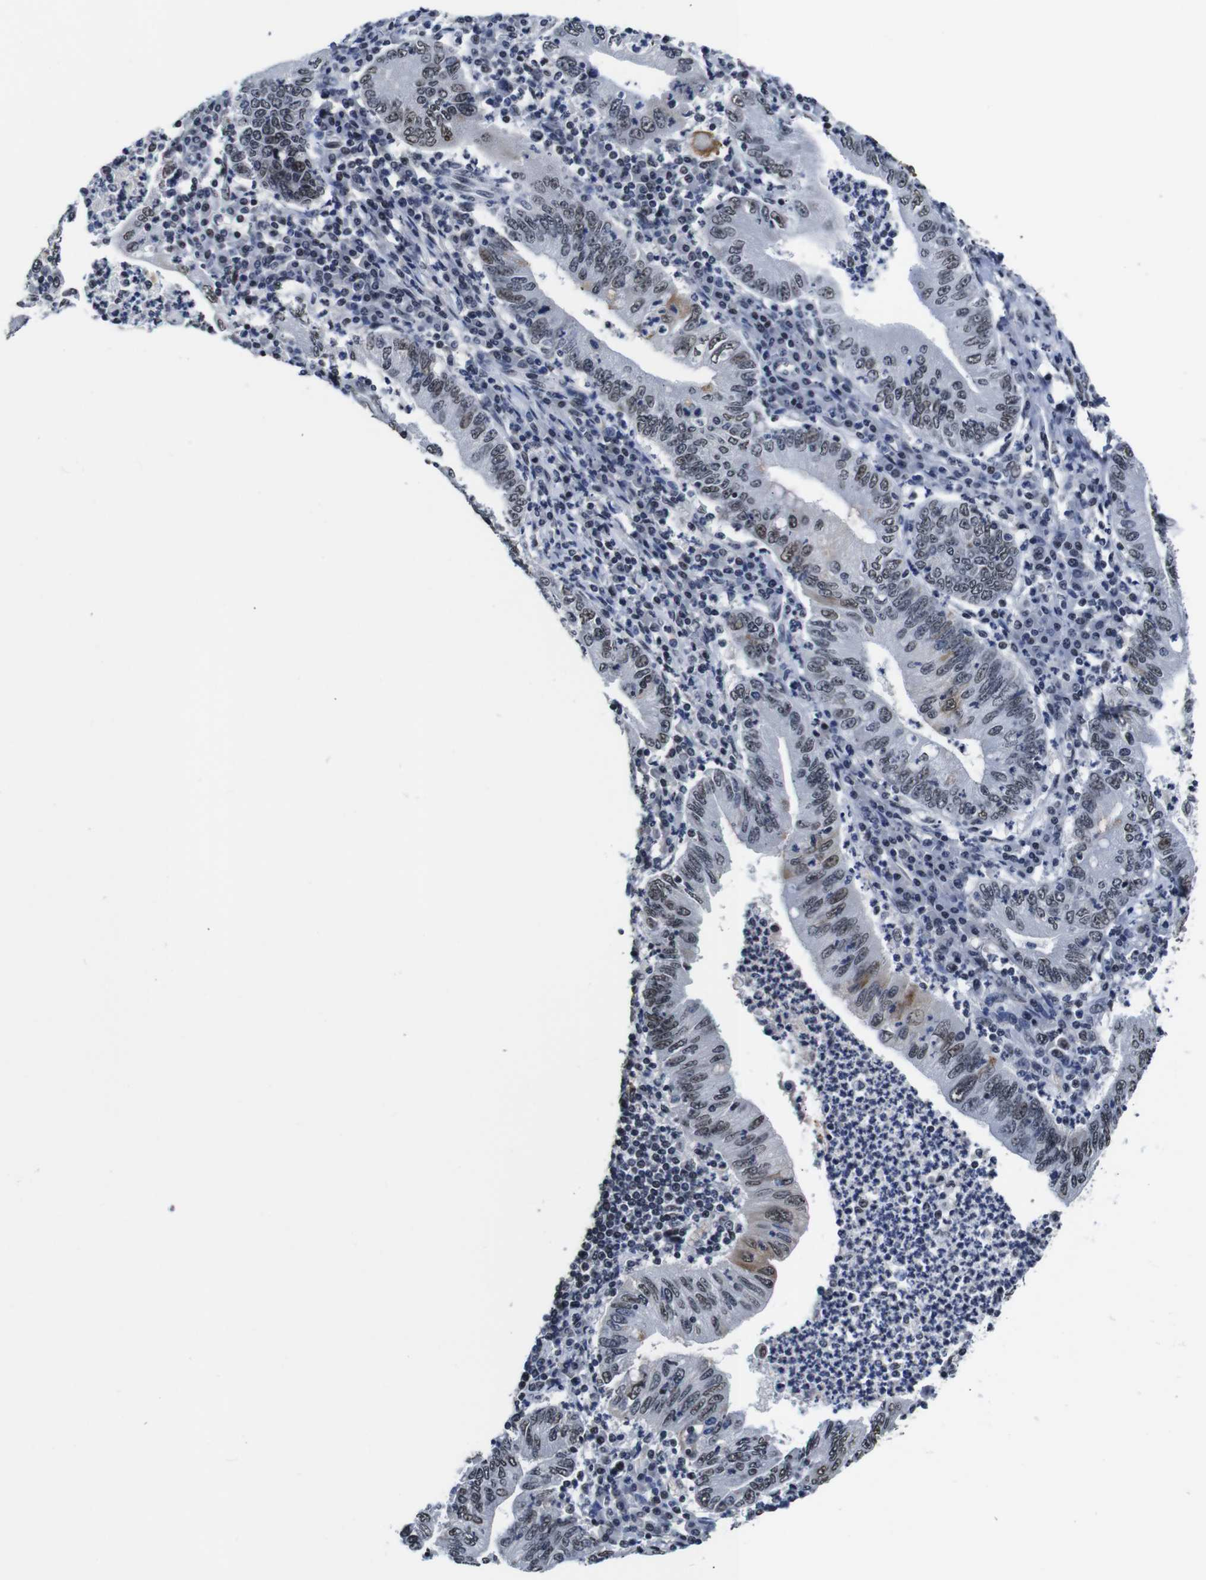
{"staining": {"intensity": "weak", "quantity": "25%-75%", "location": "cytoplasmic/membranous,nuclear"}, "tissue": "stomach cancer", "cell_type": "Tumor cells", "image_type": "cancer", "snomed": [{"axis": "morphology", "description": "Normal tissue, NOS"}, {"axis": "morphology", "description": "Adenocarcinoma, NOS"}, {"axis": "topography", "description": "Esophagus"}, {"axis": "topography", "description": "Stomach, upper"}, {"axis": "topography", "description": "Peripheral nerve tissue"}], "caption": "IHC staining of stomach adenocarcinoma, which shows low levels of weak cytoplasmic/membranous and nuclear positivity in about 25%-75% of tumor cells indicating weak cytoplasmic/membranous and nuclear protein expression. The staining was performed using DAB (3,3'-diaminobenzidine) (brown) for protein detection and nuclei were counterstained in hematoxylin (blue).", "gene": "ILDR2", "patient": {"sex": "male", "age": 62}}